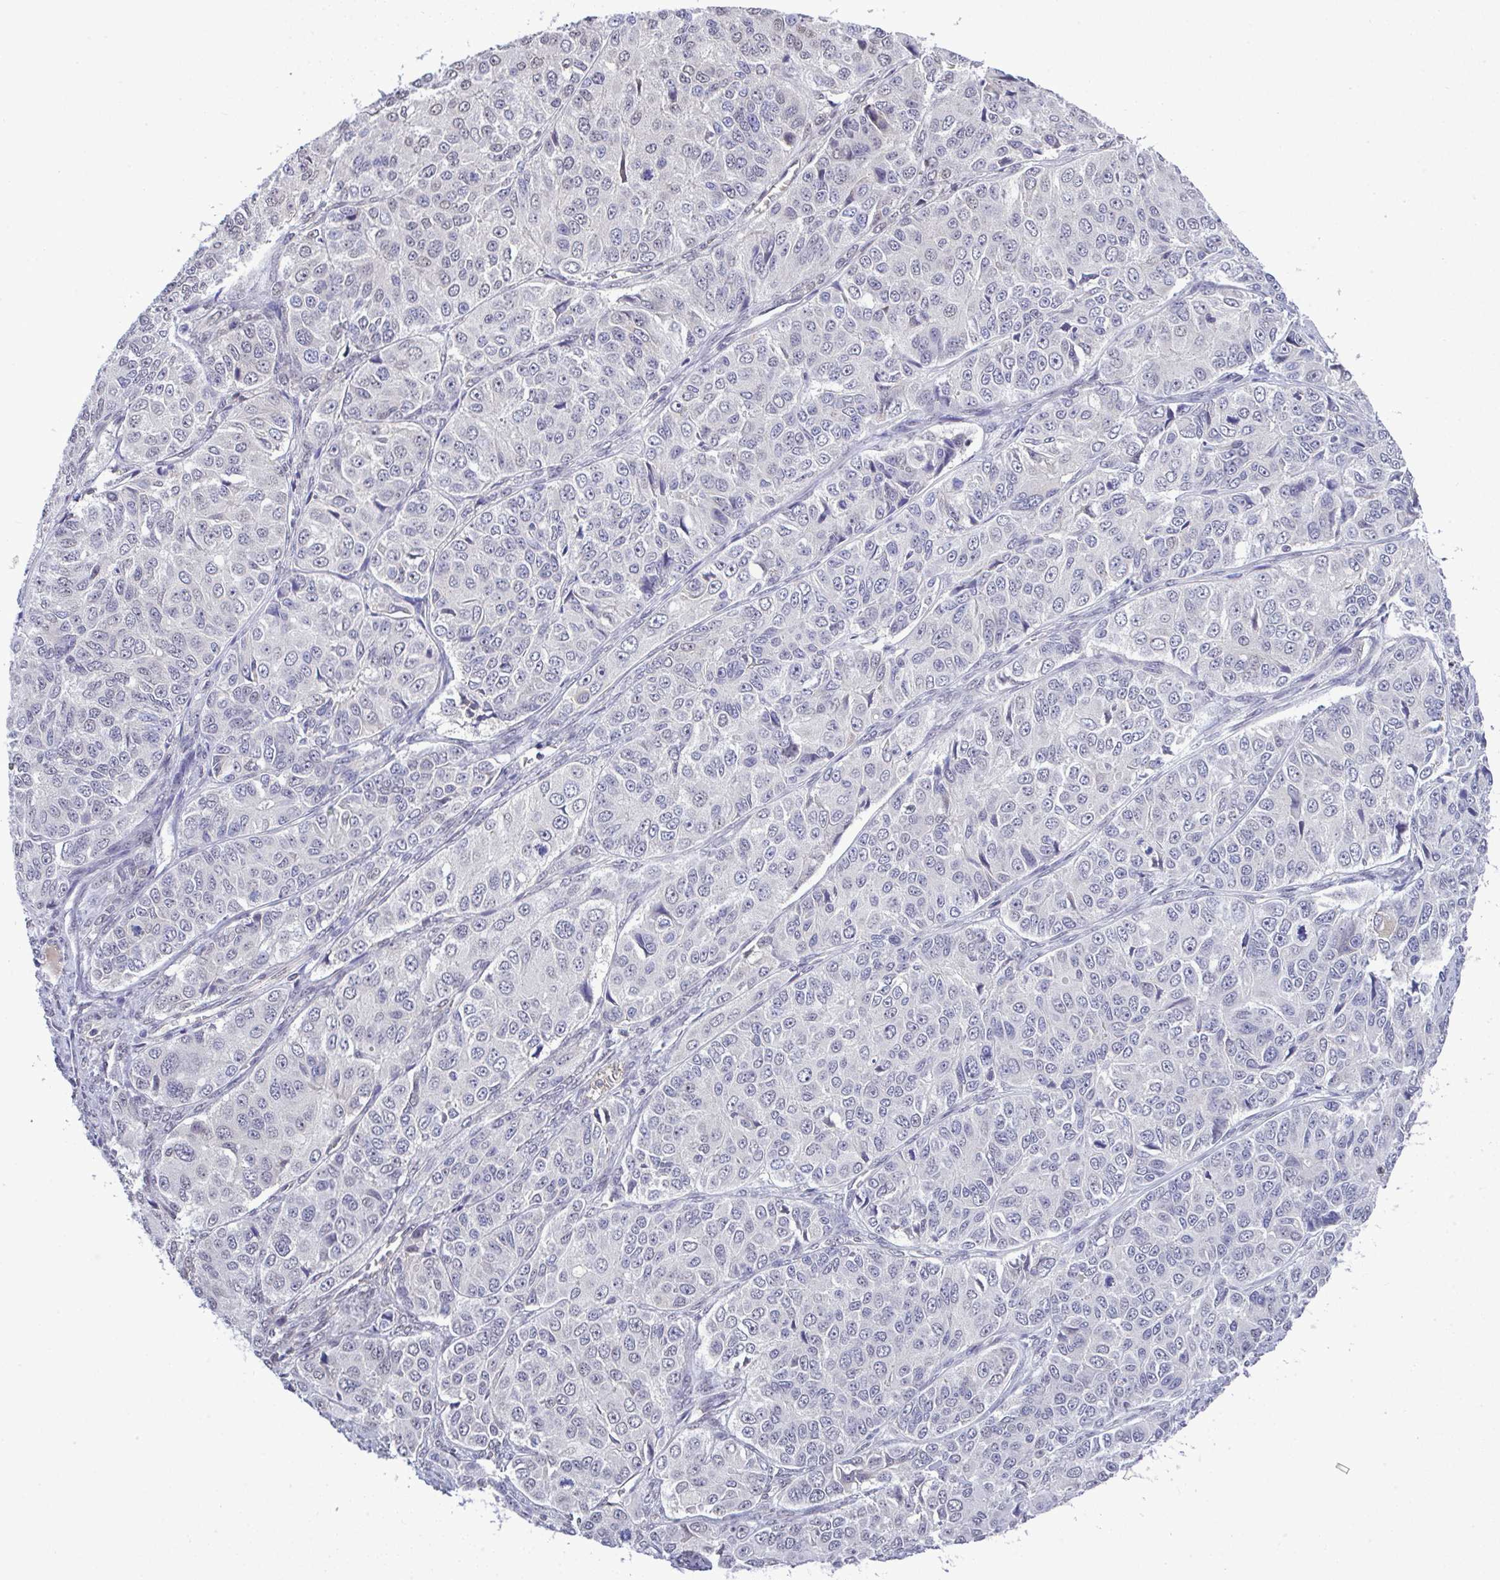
{"staining": {"intensity": "negative", "quantity": "none", "location": "none"}, "tissue": "ovarian cancer", "cell_type": "Tumor cells", "image_type": "cancer", "snomed": [{"axis": "morphology", "description": "Carcinoma, endometroid"}, {"axis": "topography", "description": "Ovary"}], "caption": "Ovarian cancer (endometroid carcinoma) stained for a protein using IHC exhibits no positivity tumor cells.", "gene": "C9orf64", "patient": {"sex": "female", "age": 51}}